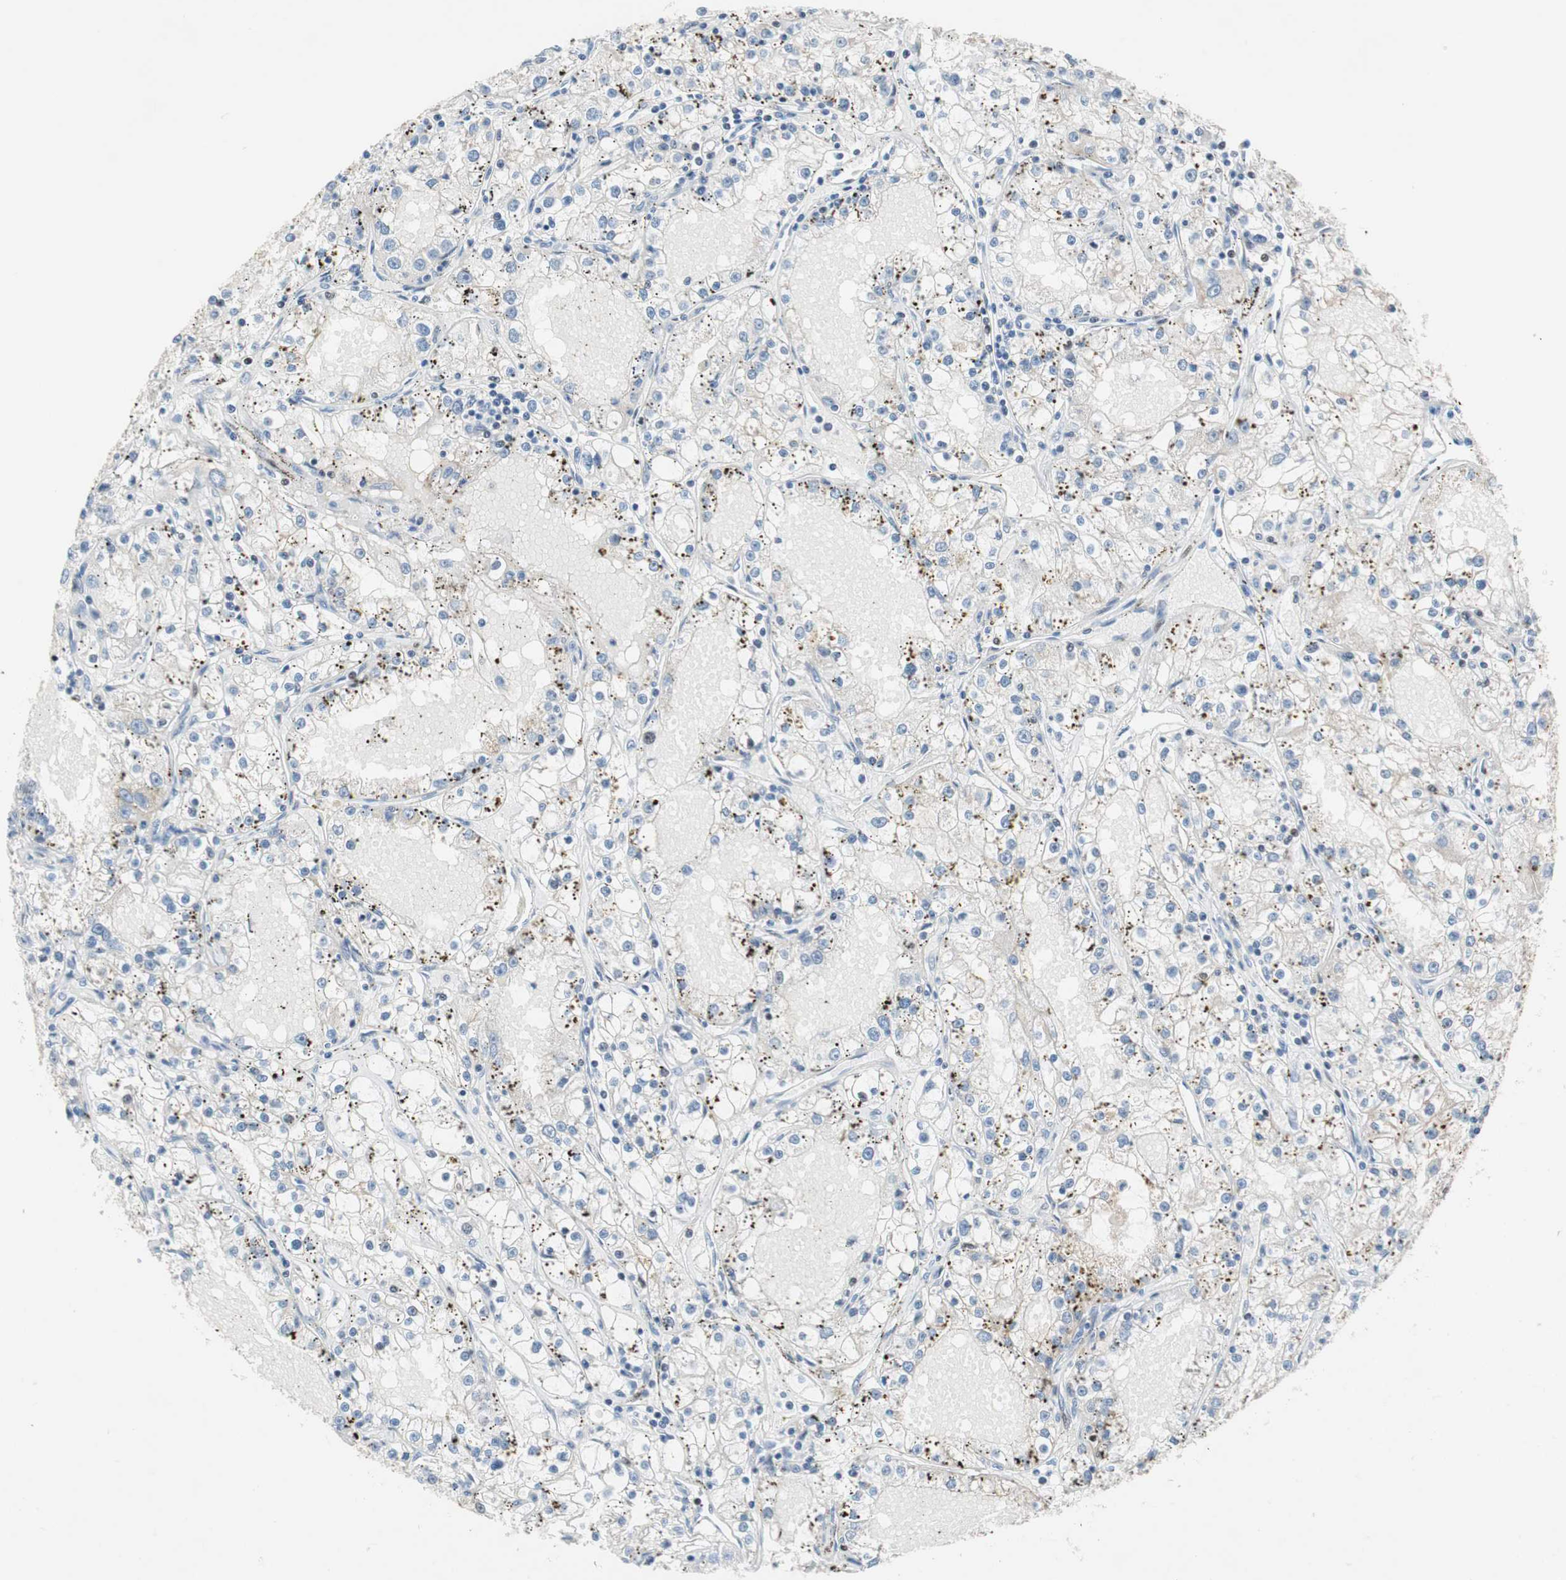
{"staining": {"intensity": "negative", "quantity": "none", "location": "none"}, "tissue": "renal cancer", "cell_type": "Tumor cells", "image_type": "cancer", "snomed": [{"axis": "morphology", "description": "Adenocarcinoma, NOS"}, {"axis": "topography", "description": "Kidney"}], "caption": "DAB (3,3'-diaminobenzidine) immunohistochemical staining of adenocarcinoma (renal) exhibits no significant positivity in tumor cells.", "gene": "FBXO44", "patient": {"sex": "male", "age": 56}}